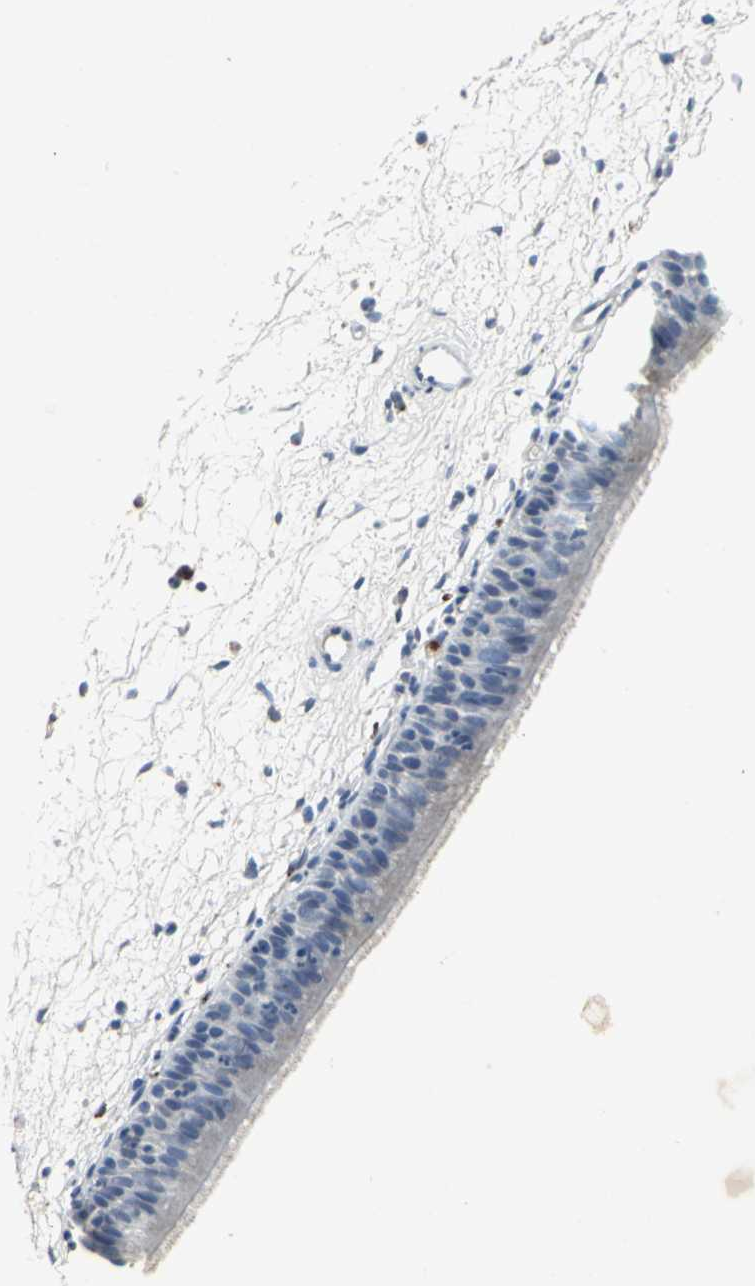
{"staining": {"intensity": "negative", "quantity": "none", "location": "none"}, "tissue": "nasopharynx", "cell_type": "Respiratory epithelial cells", "image_type": "normal", "snomed": [{"axis": "morphology", "description": "Normal tissue, NOS"}, {"axis": "topography", "description": "Nasopharynx"}], "caption": "Human nasopharynx stained for a protein using immunohistochemistry (IHC) exhibits no positivity in respiratory epithelial cells.", "gene": "SLC2A13", "patient": {"sex": "female", "age": 54}}